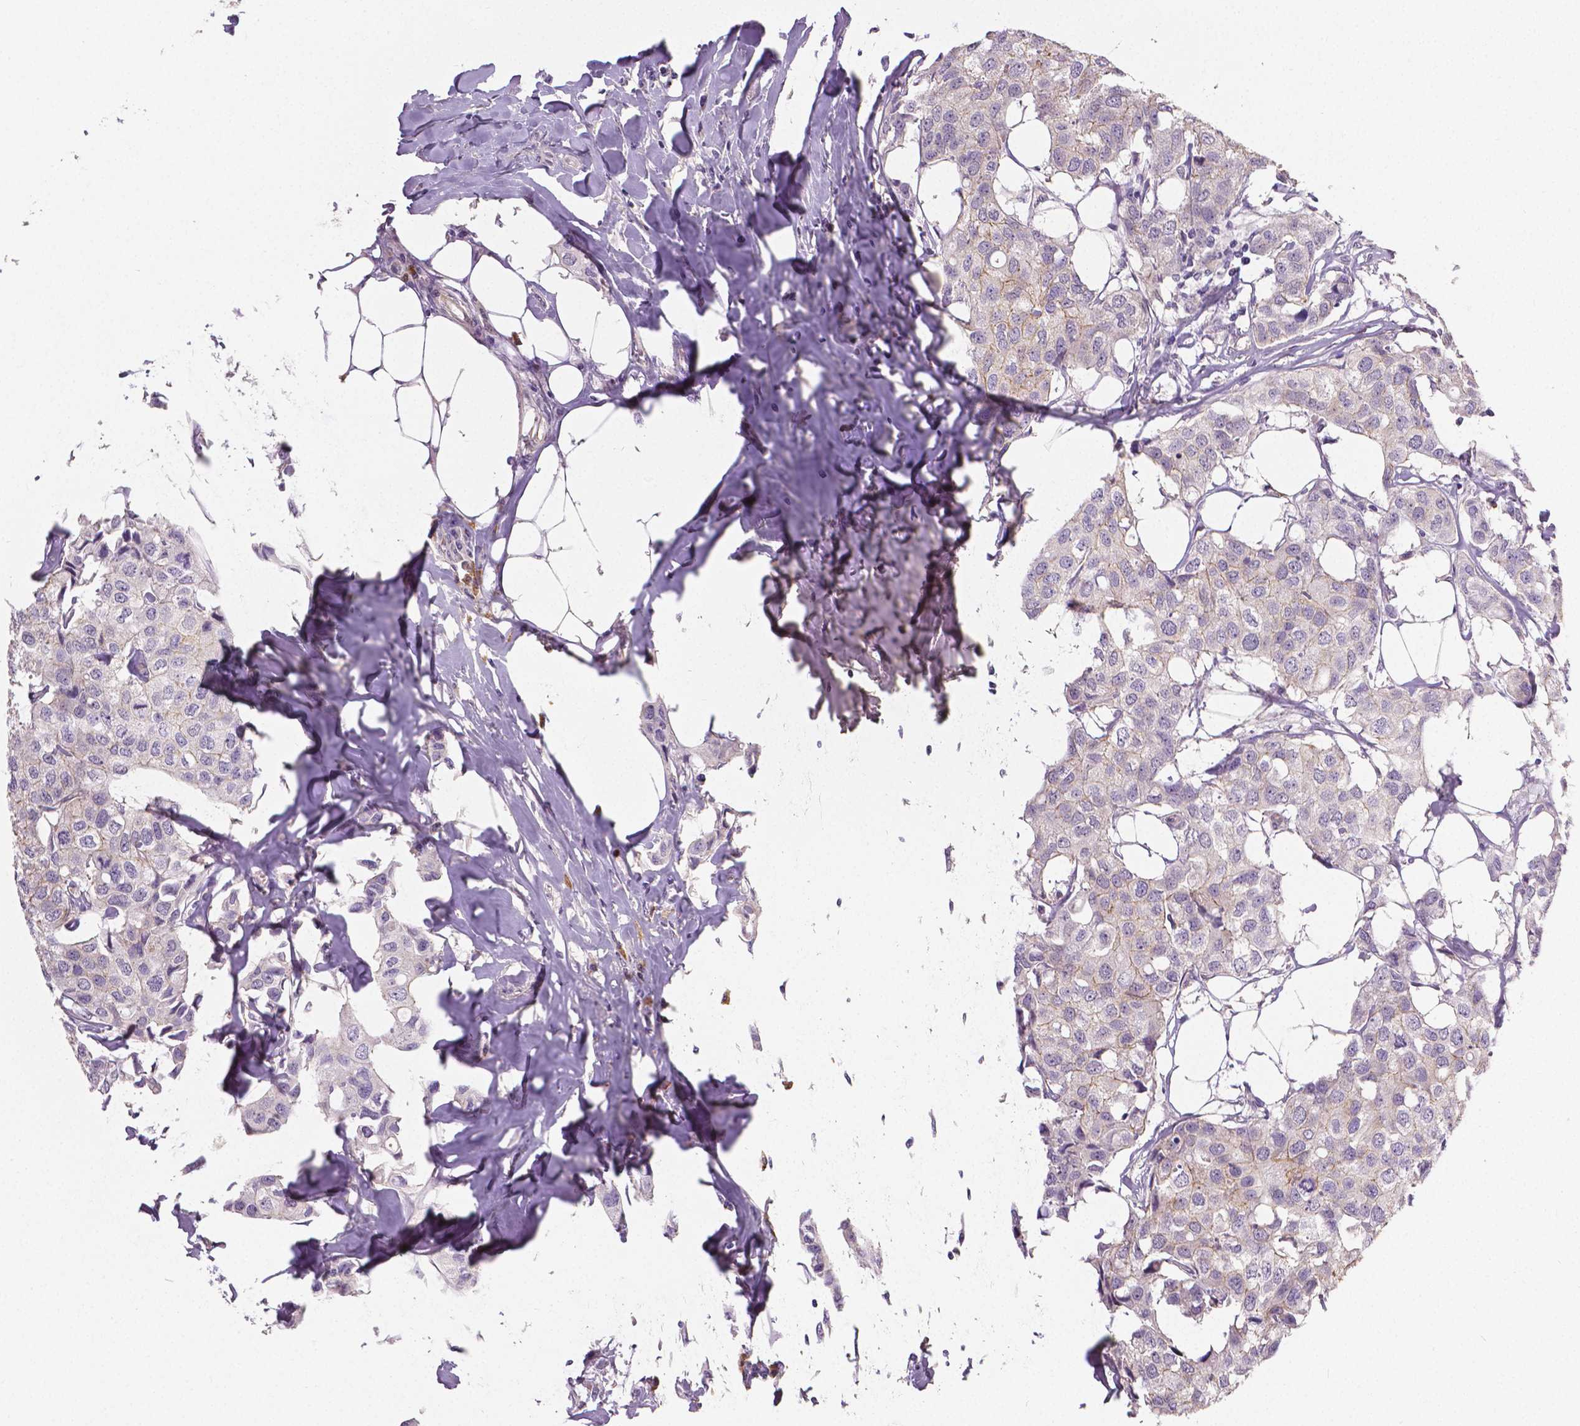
{"staining": {"intensity": "negative", "quantity": "none", "location": "none"}, "tissue": "breast cancer", "cell_type": "Tumor cells", "image_type": "cancer", "snomed": [{"axis": "morphology", "description": "Duct carcinoma"}, {"axis": "topography", "description": "Breast"}], "caption": "Immunohistochemical staining of human breast cancer displays no significant staining in tumor cells. (DAB (3,3'-diaminobenzidine) immunohistochemistry visualized using brightfield microscopy, high magnification).", "gene": "FLT1", "patient": {"sex": "female", "age": 80}}